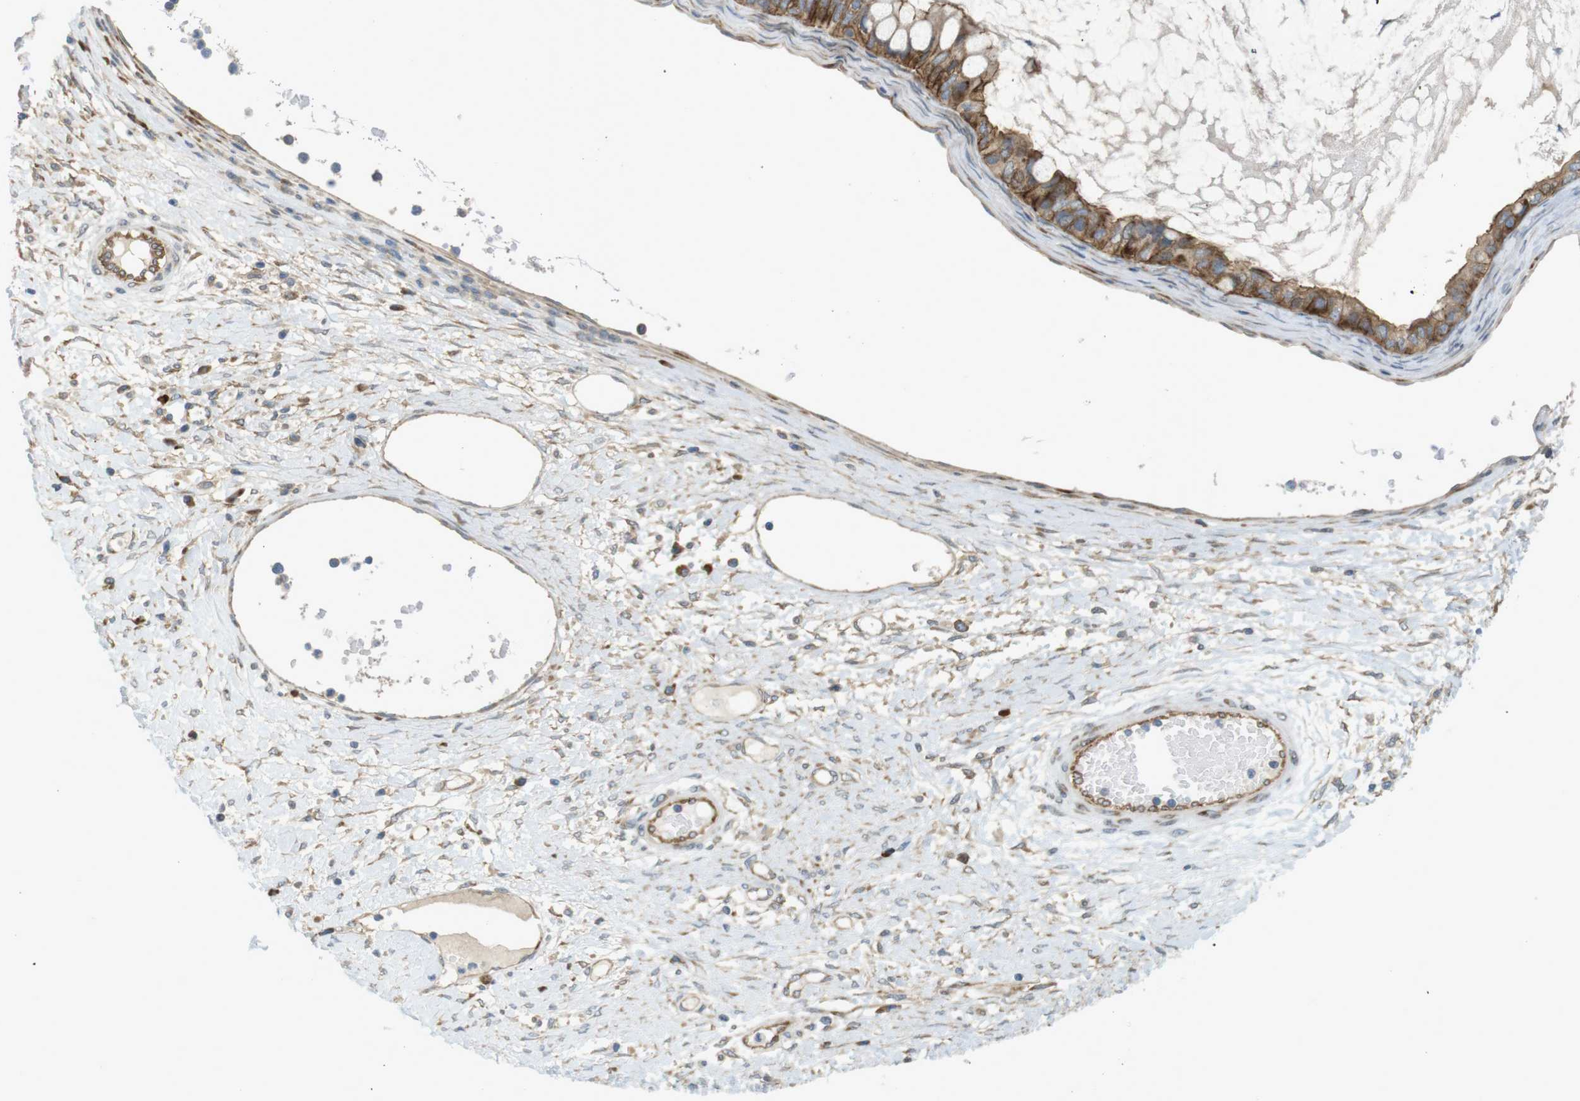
{"staining": {"intensity": "moderate", "quantity": ">75%", "location": "cytoplasmic/membranous"}, "tissue": "ovarian cancer", "cell_type": "Tumor cells", "image_type": "cancer", "snomed": [{"axis": "morphology", "description": "Cystadenocarcinoma, mucinous, NOS"}, {"axis": "topography", "description": "Ovary"}], "caption": "An immunohistochemistry micrograph of neoplastic tissue is shown. Protein staining in brown shows moderate cytoplasmic/membranous positivity in ovarian cancer within tumor cells.", "gene": "GJC3", "patient": {"sex": "female", "age": 80}}